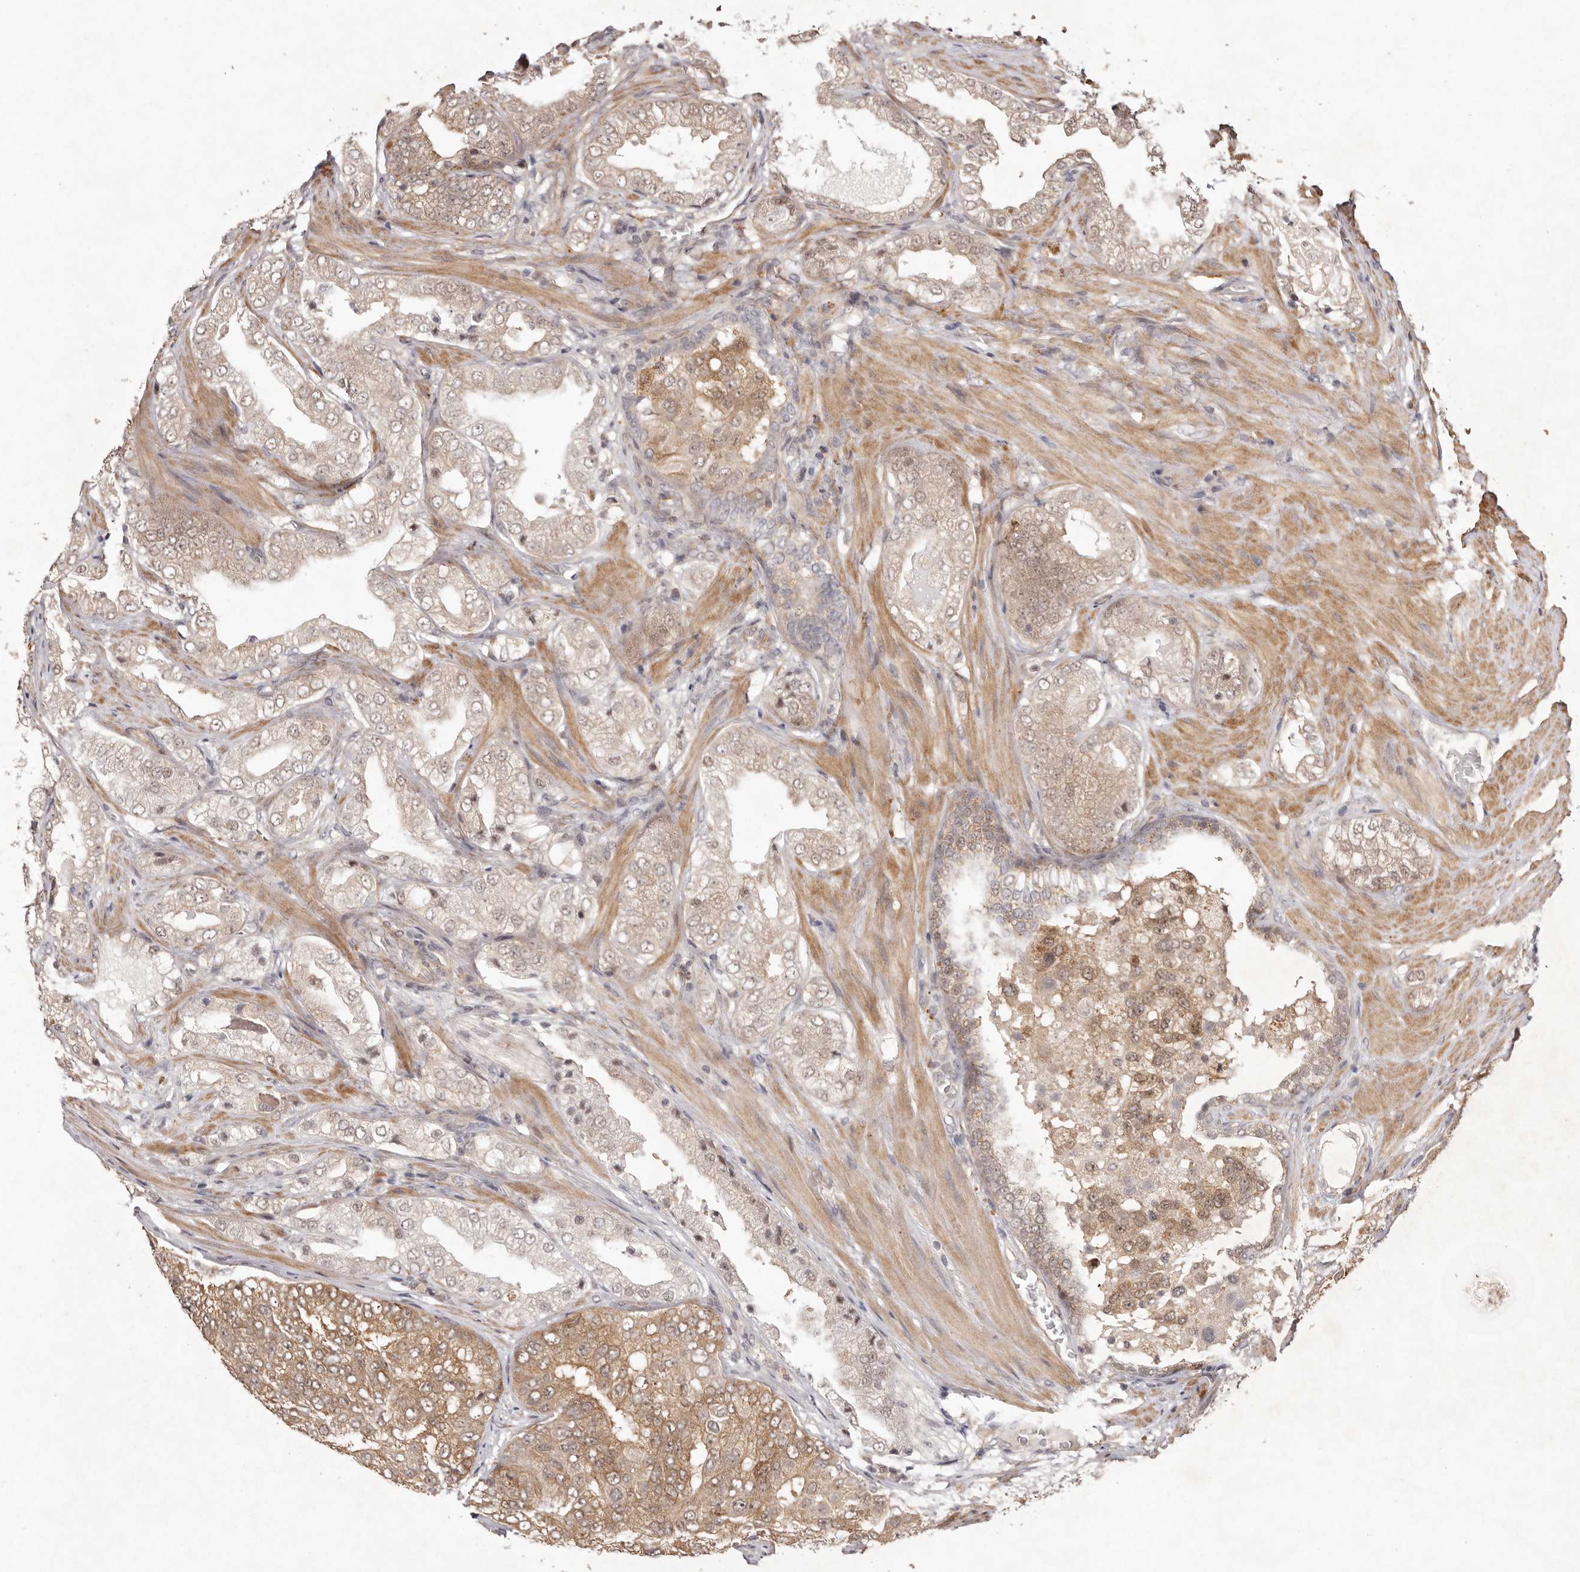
{"staining": {"intensity": "moderate", "quantity": "<25%", "location": "cytoplasmic/membranous"}, "tissue": "prostate cancer", "cell_type": "Tumor cells", "image_type": "cancer", "snomed": [{"axis": "morphology", "description": "Adenocarcinoma, High grade"}, {"axis": "topography", "description": "Prostate"}], "caption": "Tumor cells show low levels of moderate cytoplasmic/membranous positivity in about <25% of cells in prostate cancer. The staining was performed using DAB to visualize the protein expression in brown, while the nuclei were stained in blue with hematoxylin (Magnification: 20x).", "gene": "BUD31", "patient": {"sex": "male", "age": 58}}